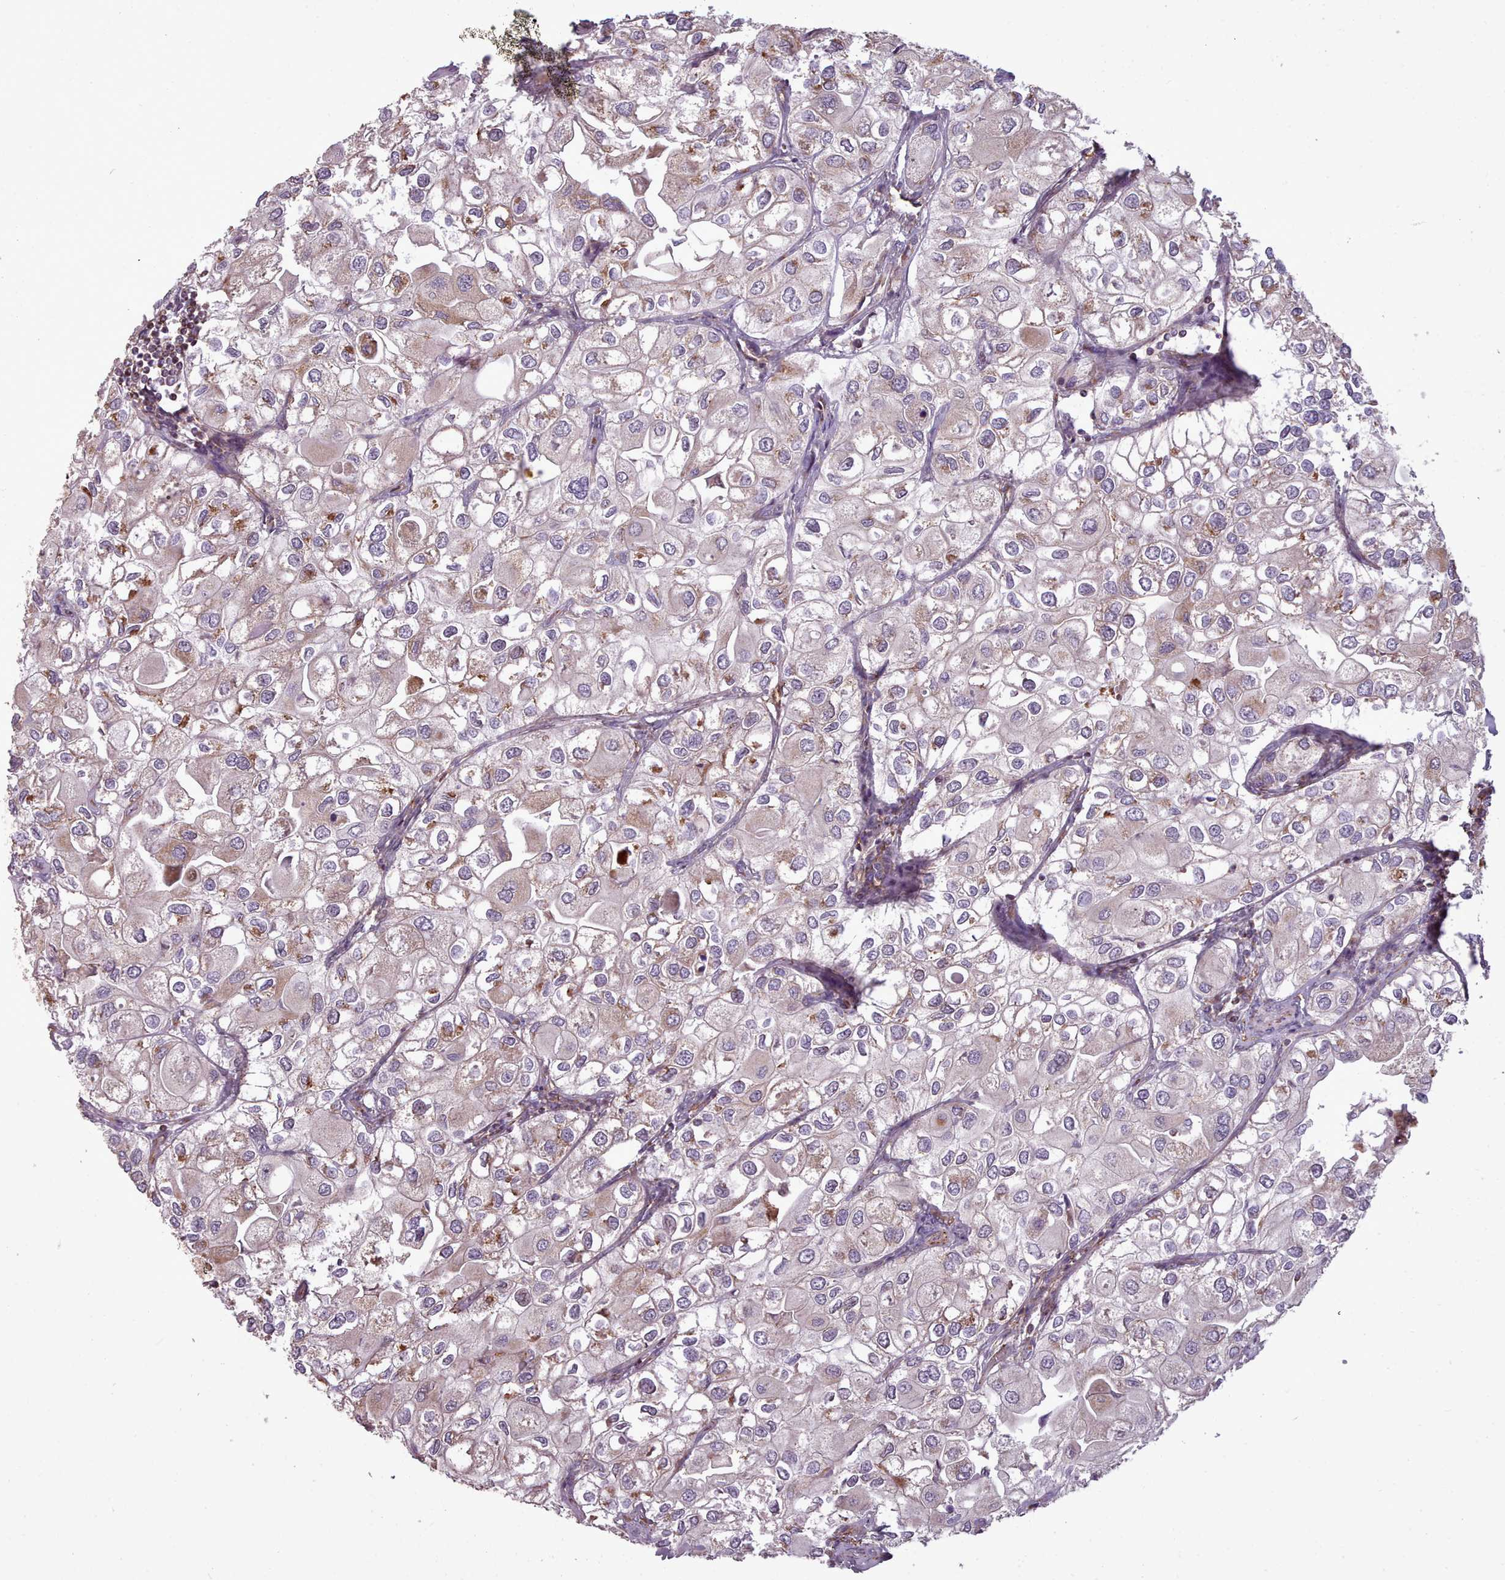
{"staining": {"intensity": "moderate", "quantity": "<25%", "location": "cytoplasmic/membranous"}, "tissue": "urothelial cancer", "cell_type": "Tumor cells", "image_type": "cancer", "snomed": [{"axis": "morphology", "description": "Urothelial carcinoma, High grade"}, {"axis": "topography", "description": "Urinary bladder"}], "caption": "Immunohistochemistry (DAB) staining of human high-grade urothelial carcinoma displays moderate cytoplasmic/membranous protein staining in approximately <25% of tumor cells. Using DAB (brown) and hematoxylin (blue) stains, captured at high magnification using brightfield microscopy.", "gene": "ZMYM4", "patient": {"sex": "male", "age": 64}}